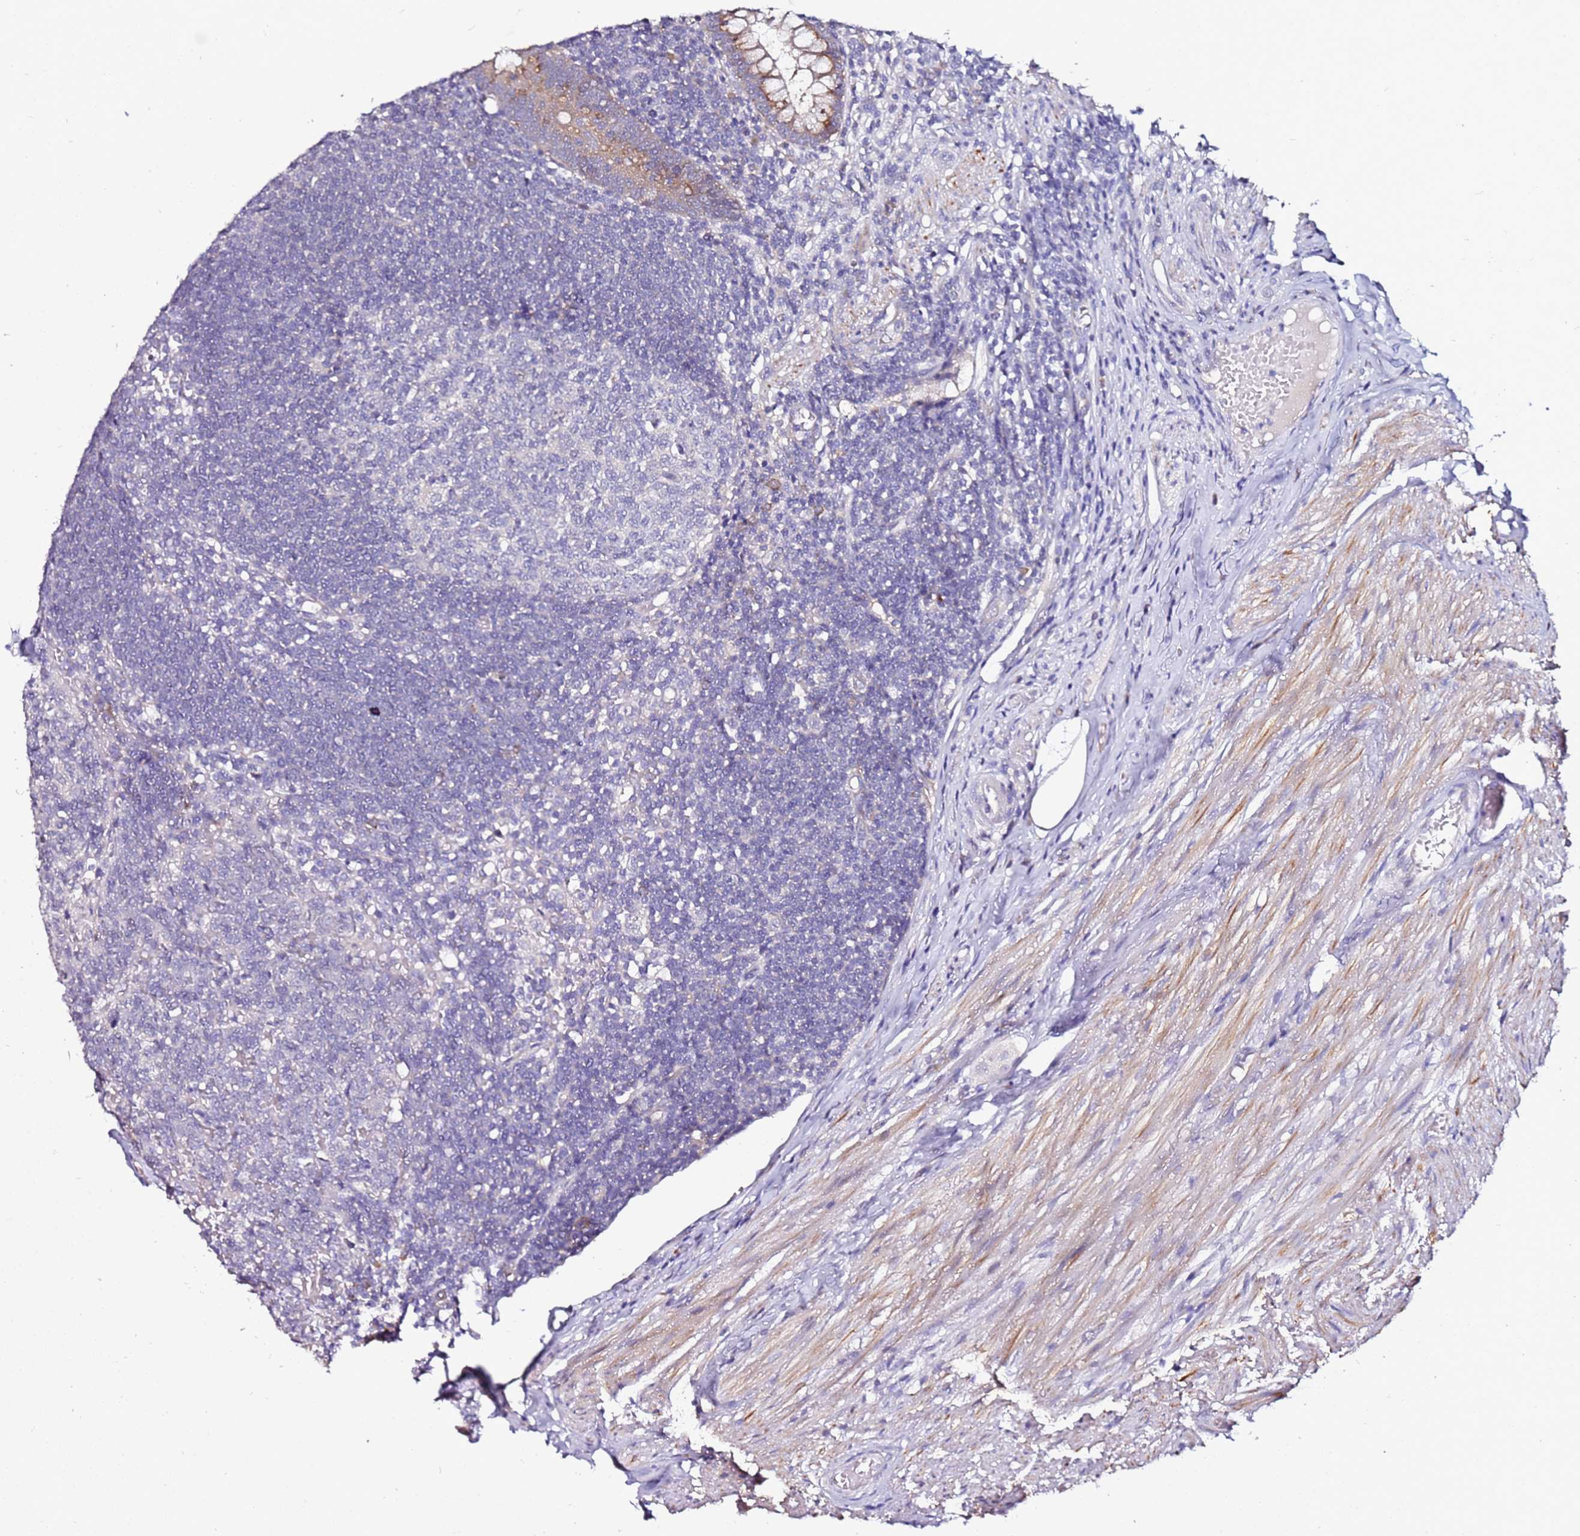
{"staining": {"intensity": "moderate", "quantity": "<25%", "location": "cytoplasmic/membranous"}, "tissue": "appendix", "cell_type": "Glandular cells", "image_type": "normal", "snomed": [{"axis": "morphology", "description": "Normal tissue, NOS"}, {"axis": "topography", "description": "Appendix"}], "caption": "The micrograph demonstrates staining of unremarkable appendix, revealing moderate cytoplasmic/membranous protein positivity (brown color) within glandular cells.", "gene": "SRRM5", "patient": {"sex": "male", "age": 83}}